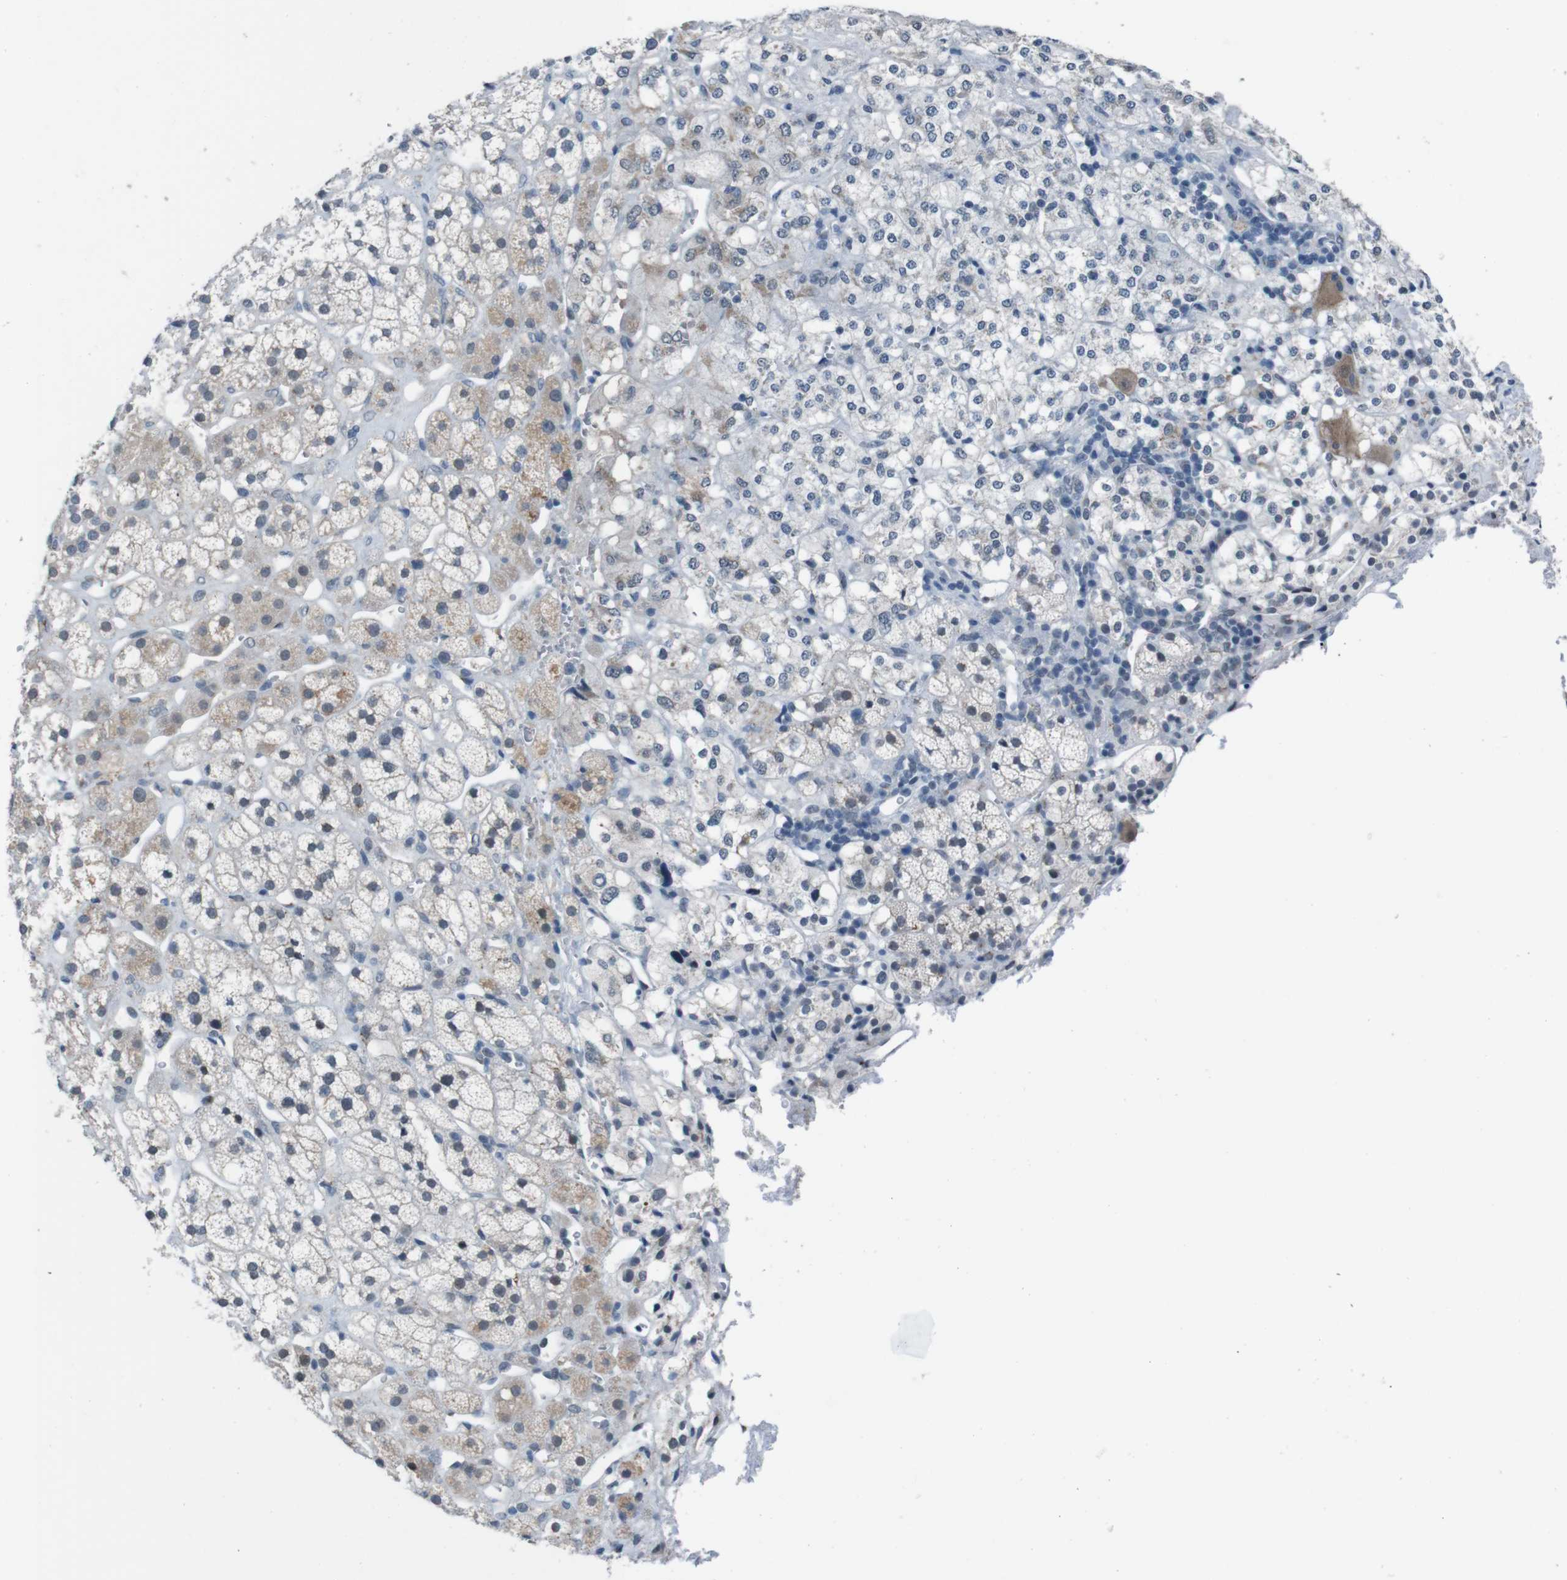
{"staining": {"intensity": "moderate", "quantity": "<25%", "location": "cytoplasmic/membranous,nuclear"}, "tissue": "adrenal gland", "cell_type": "Glandular cells", "image_type": "normal", "snomed": [{"axis": "morphology", "description": "Normal tissue, NOS"}, {"axis": "topography", "description": "Adrenal gland"}], "caption": "The immunohistochemical stain labels moderate cytoplasmic/membranous,nuclear positivity in glandular cells of unremarkable adrenal gland.", "gene": "CDHR2", "patient": {"sex": "male", "age": 56}}